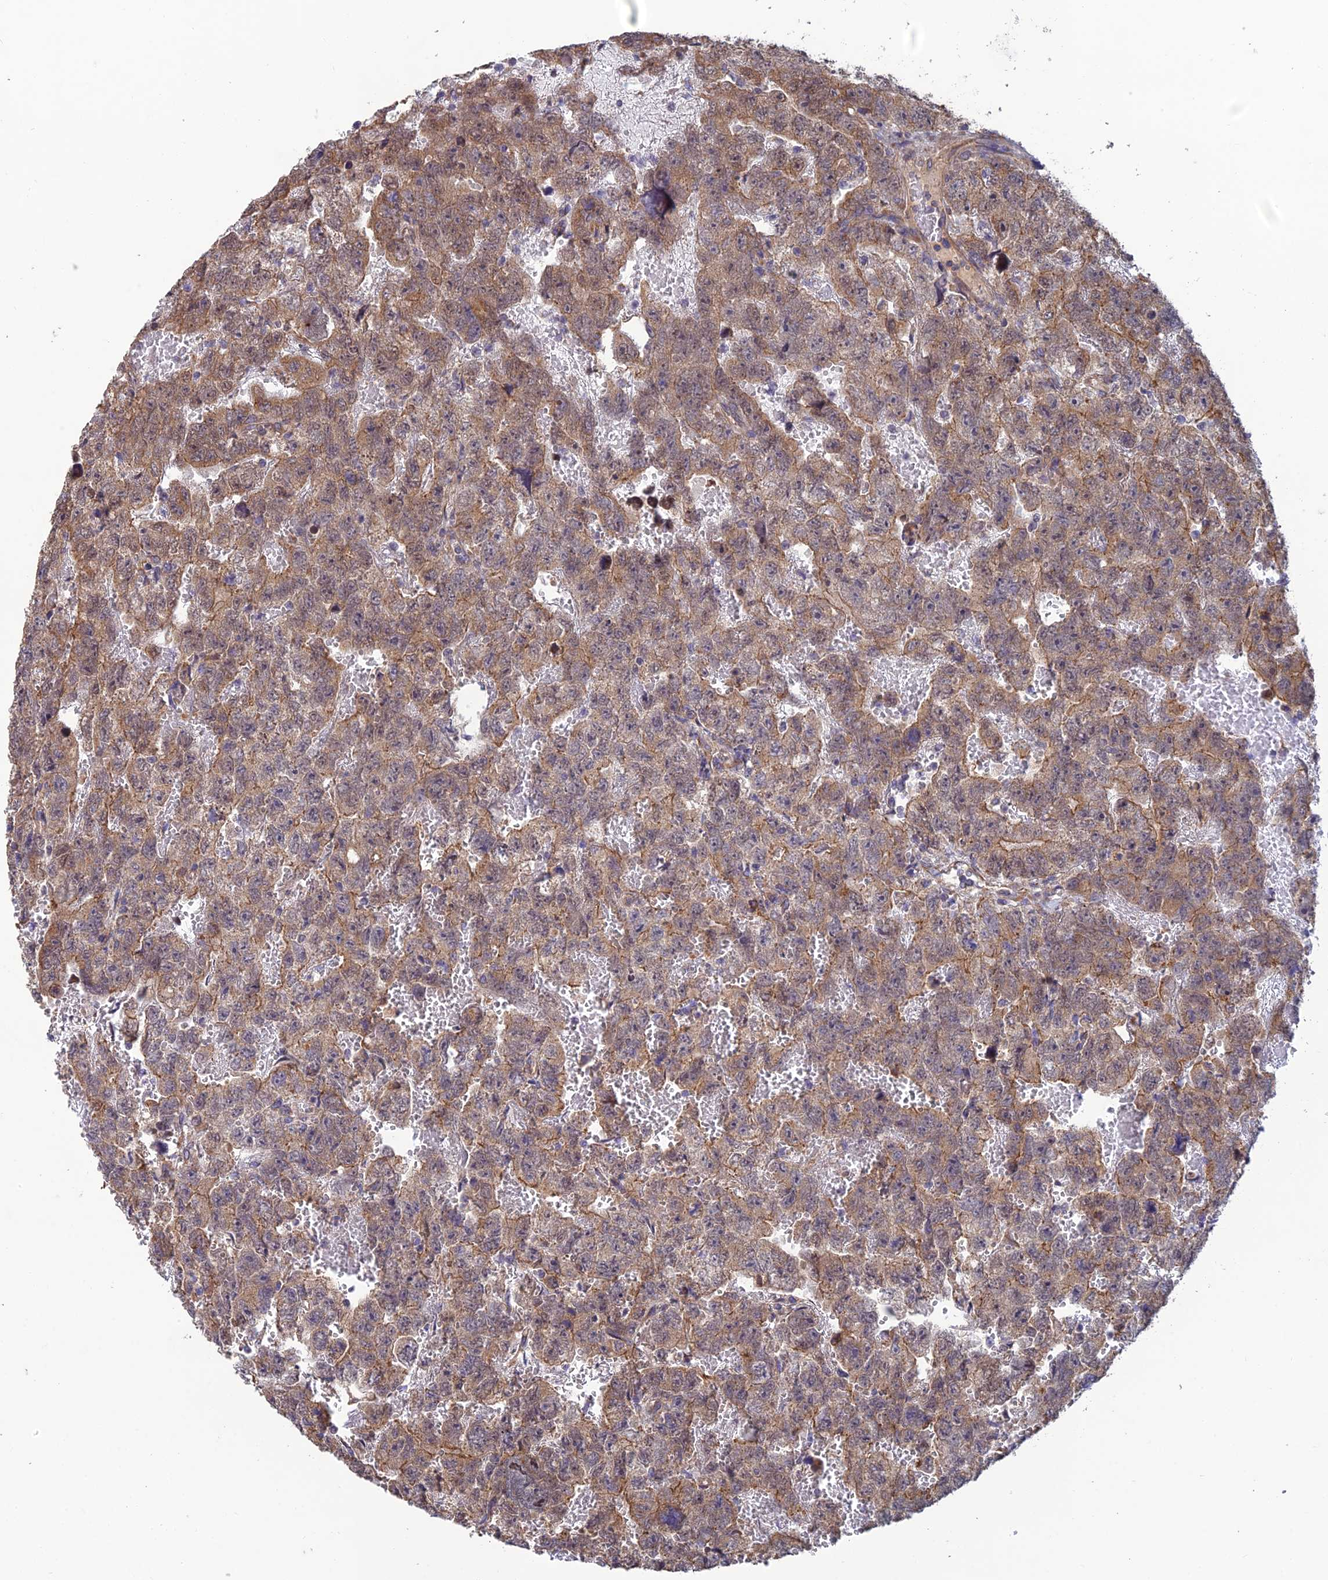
{"staining": {"intensity": "moderate", "quantity": ">75%", "location": "cytoplasmic/membranous"}, "tissue": "testis cancer", "cell_type": "Tumor cells", "image_type": "cancer", "snomed": [{"axis": "morphology", "description": "Carcinoma, Embryonal, NOS"}, {"axis": "topography", "description": "Testis"}], "caption": "Human testis cancer (embryonal carcinoma) stained for a protein (brown) exhibits moderate cytoplasmic/membranous positive staining in about >75% of tumor cells.", "gene": "MRNIP", "patient": {"sex": "male", "age": 45}}